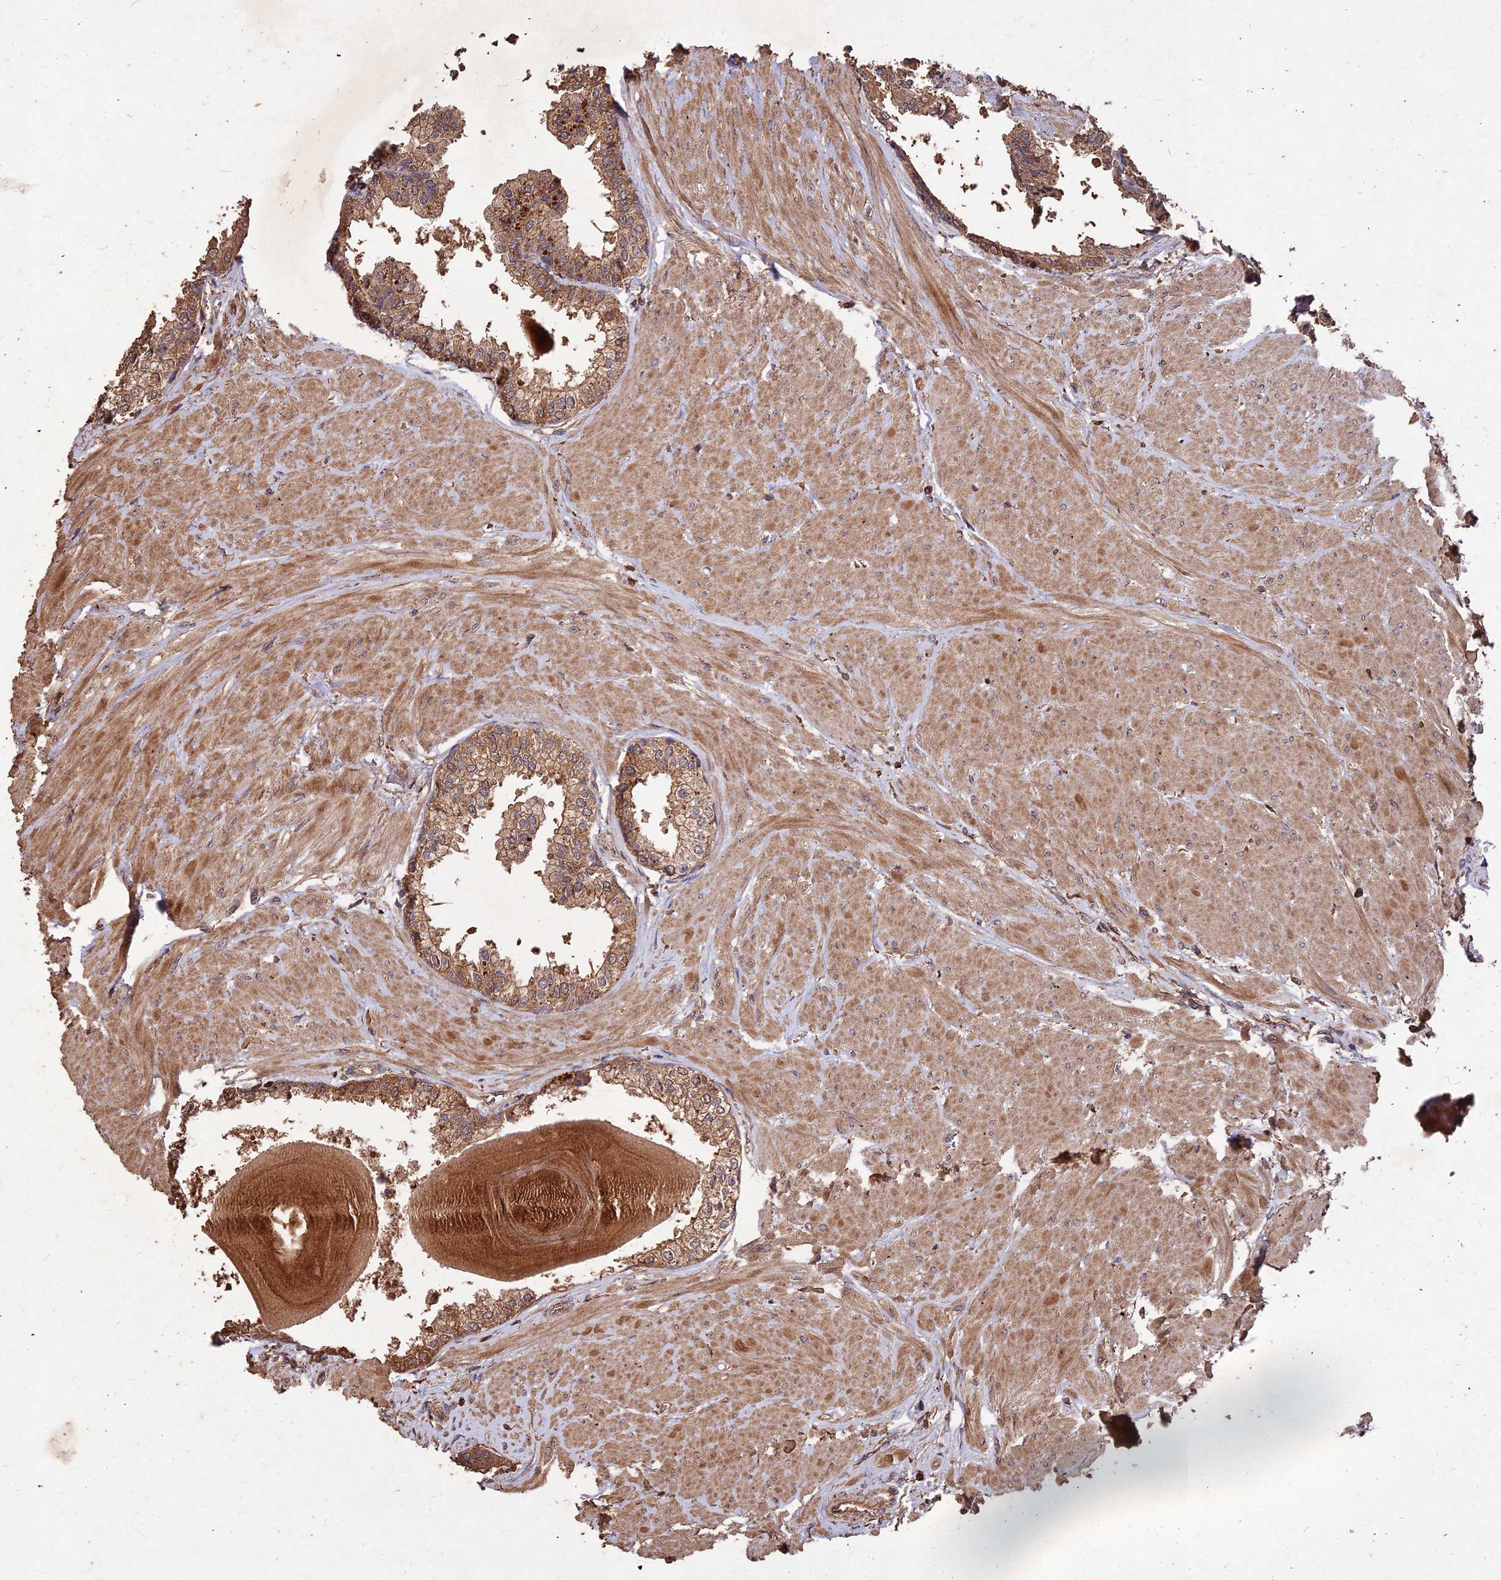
{"staining": {"intensity": "moderate", "quantity": ">75%", "location": "cytoplasmic/membranous"}, "tissue": "prostate", "cell_type": "Glandular cells", "image_type": "normal", "snomed": [{"axis": "morphology", "description": "Normal tissue, NOS"}, {"axis": "topography", "description": "Prostate"}], "caption": "The immunohistochemical stain shows moderate cytoplasmic/membranous staining in glandular cells of benign prostate. The staining is performed using DAB brown chromogen to label protein expression. The nuclei are counter-stained blue using hematoxylin.", "gene": "SYMPK", "patient": {"sex": "male", "age": 48}}